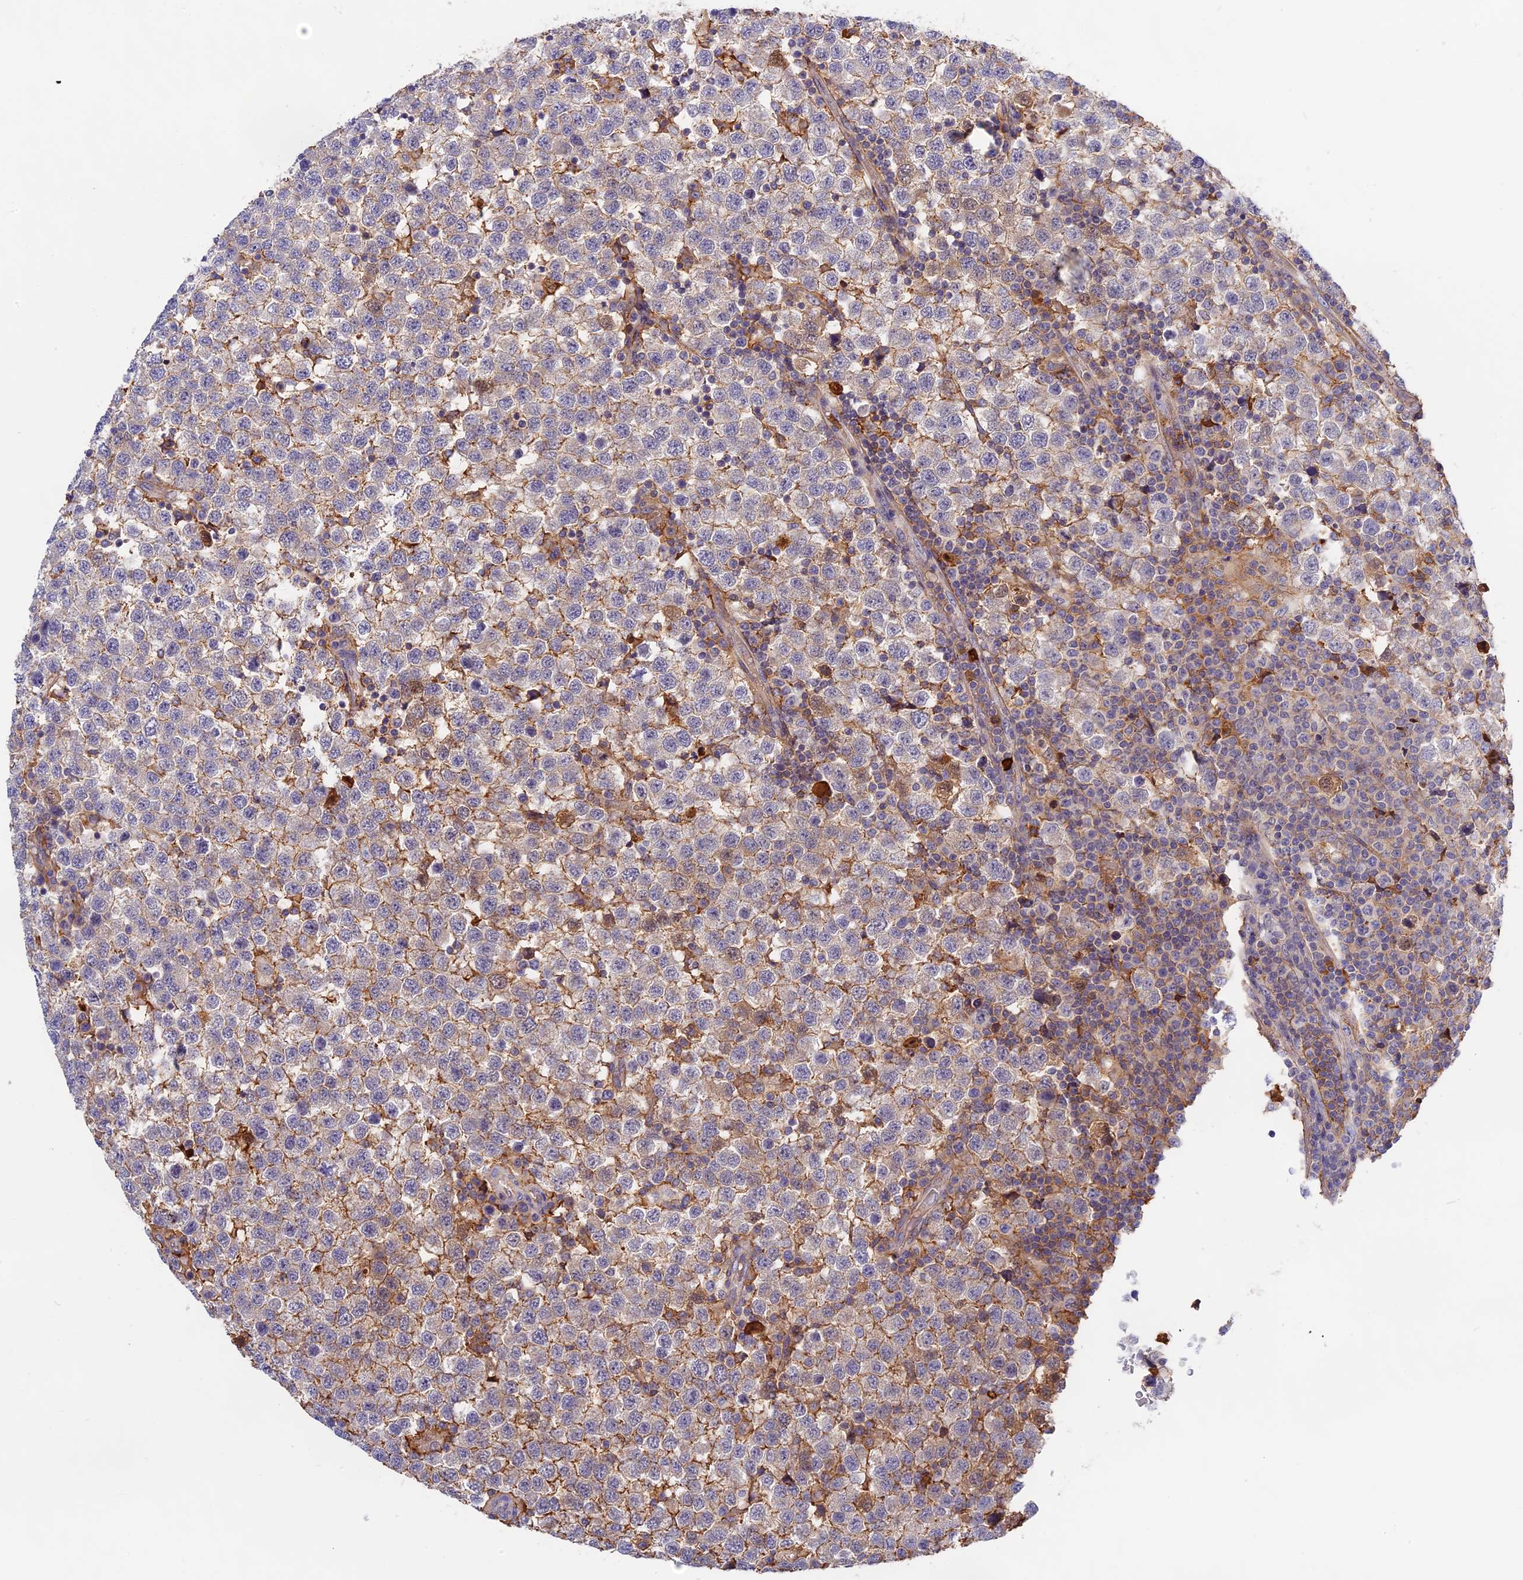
{"staining": {"intensity": "weak", "quantity": "<25%", "location": "cytoplasmic/membranous"}, "tissue": "testis cancer", "cell_type": "Tumor cells", "image_type": "cancer", "snomed": [{"axis": "morphology", "description": "Seminoma, NOS"}, {"axis": "topography", "description": "Testis"}], "caption": "A high-resolution micrograph shows immunohistochemistry (IHC) staining of testis seminoma, which displays no significant expression in tumor cells.", "gene": "ADGRD1", "patient": {"sex": "male", "age": 34}}